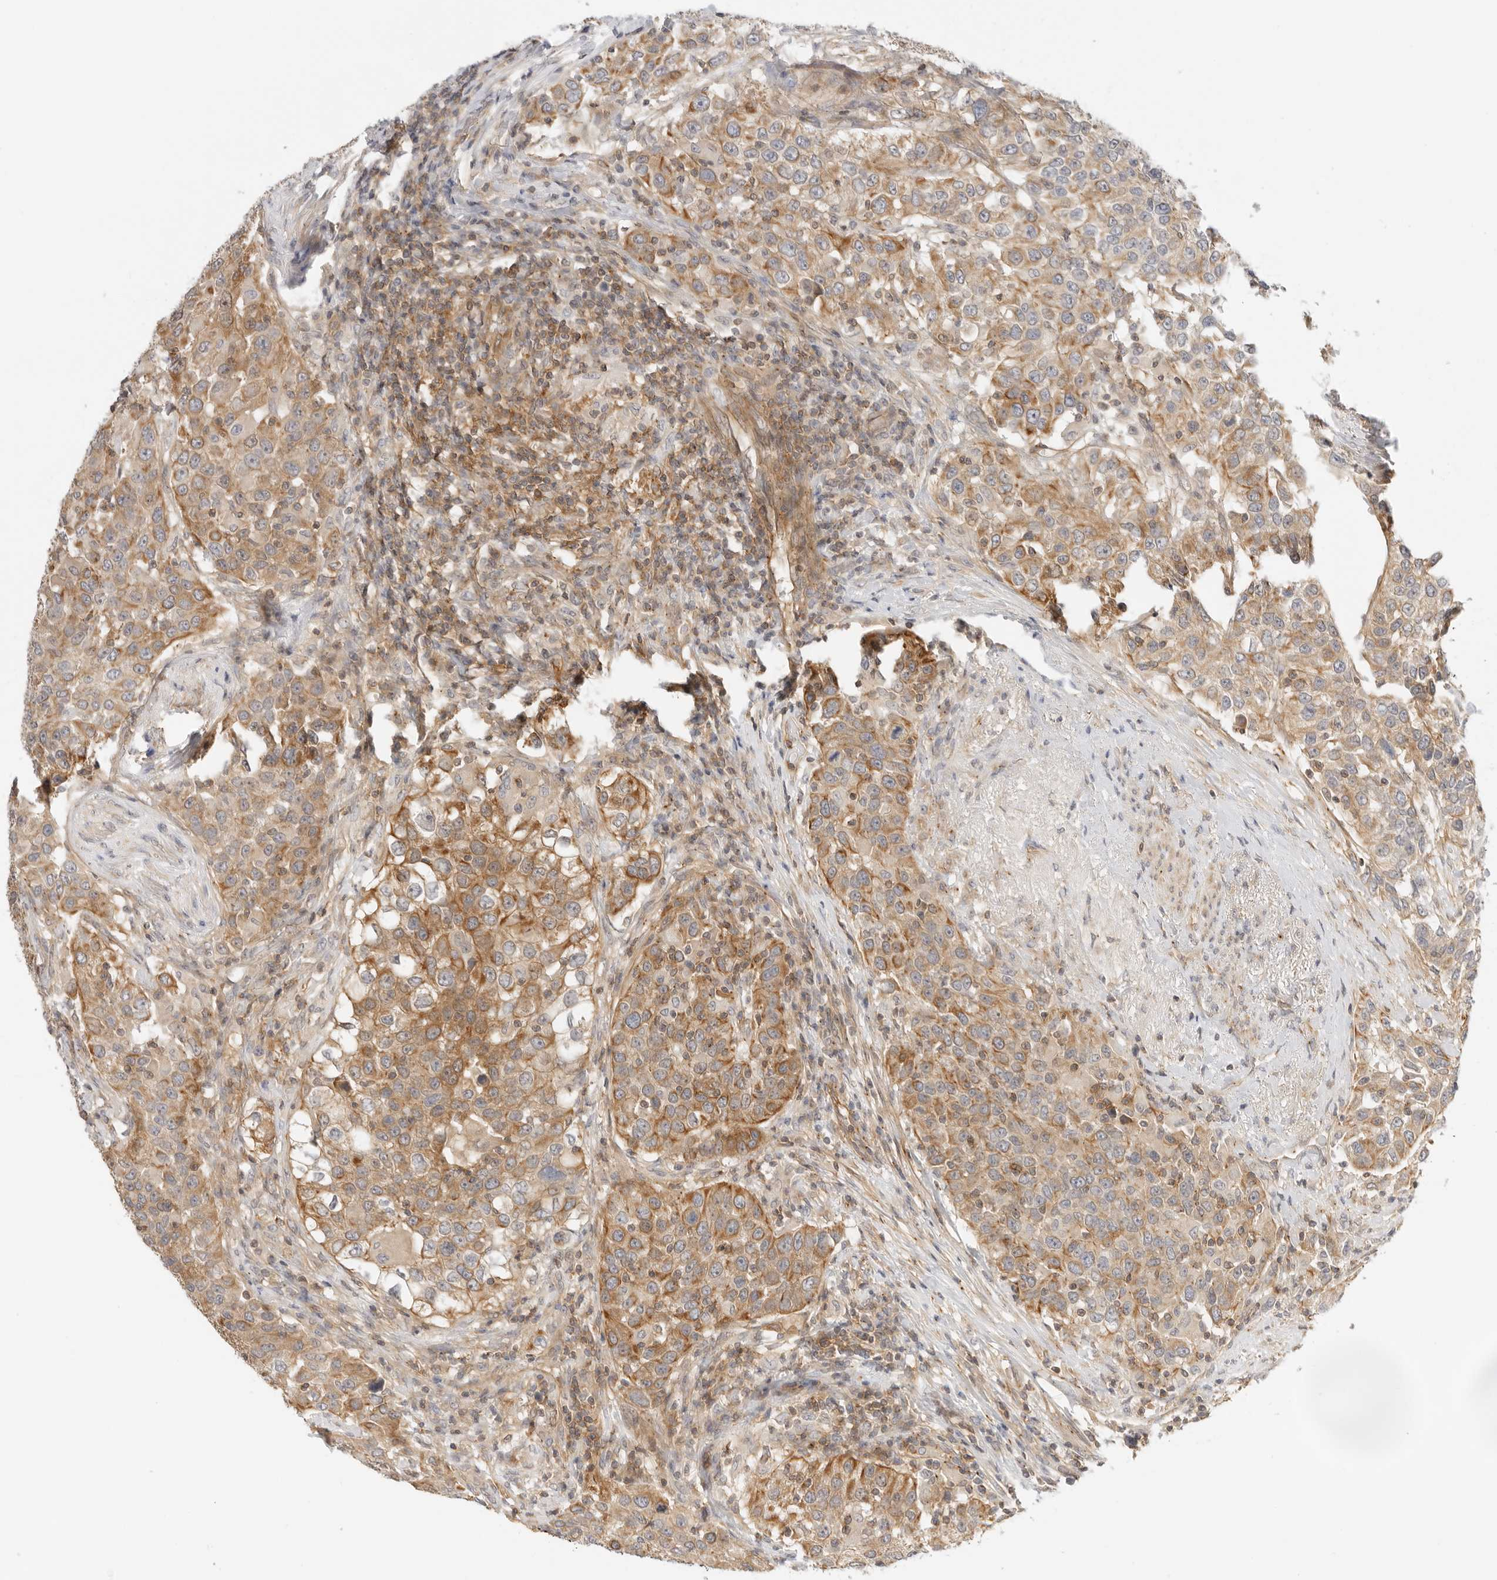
{"staining": {"intensity": "strong", "quantity": "25%-75%", "location": "cytoplasmic/membranous"}, "tissue": "urothelial cancer", "cell_type": "Tumor cells", "image_type": "cancer", "snomed": [{"axis": "morphology", "description": "Urothelial carcinoma, High grade"}, {"axis": "topography", "description": "Urinary bladder"}], "caption": "Protein expression analysis of human urothelial cancer reveals strong cytoplasmic/membranous positivity in approximately 25%-75% of tumor cells.", "gene": "OSCP1", "patient": {"sex": "female", "age": 80}}